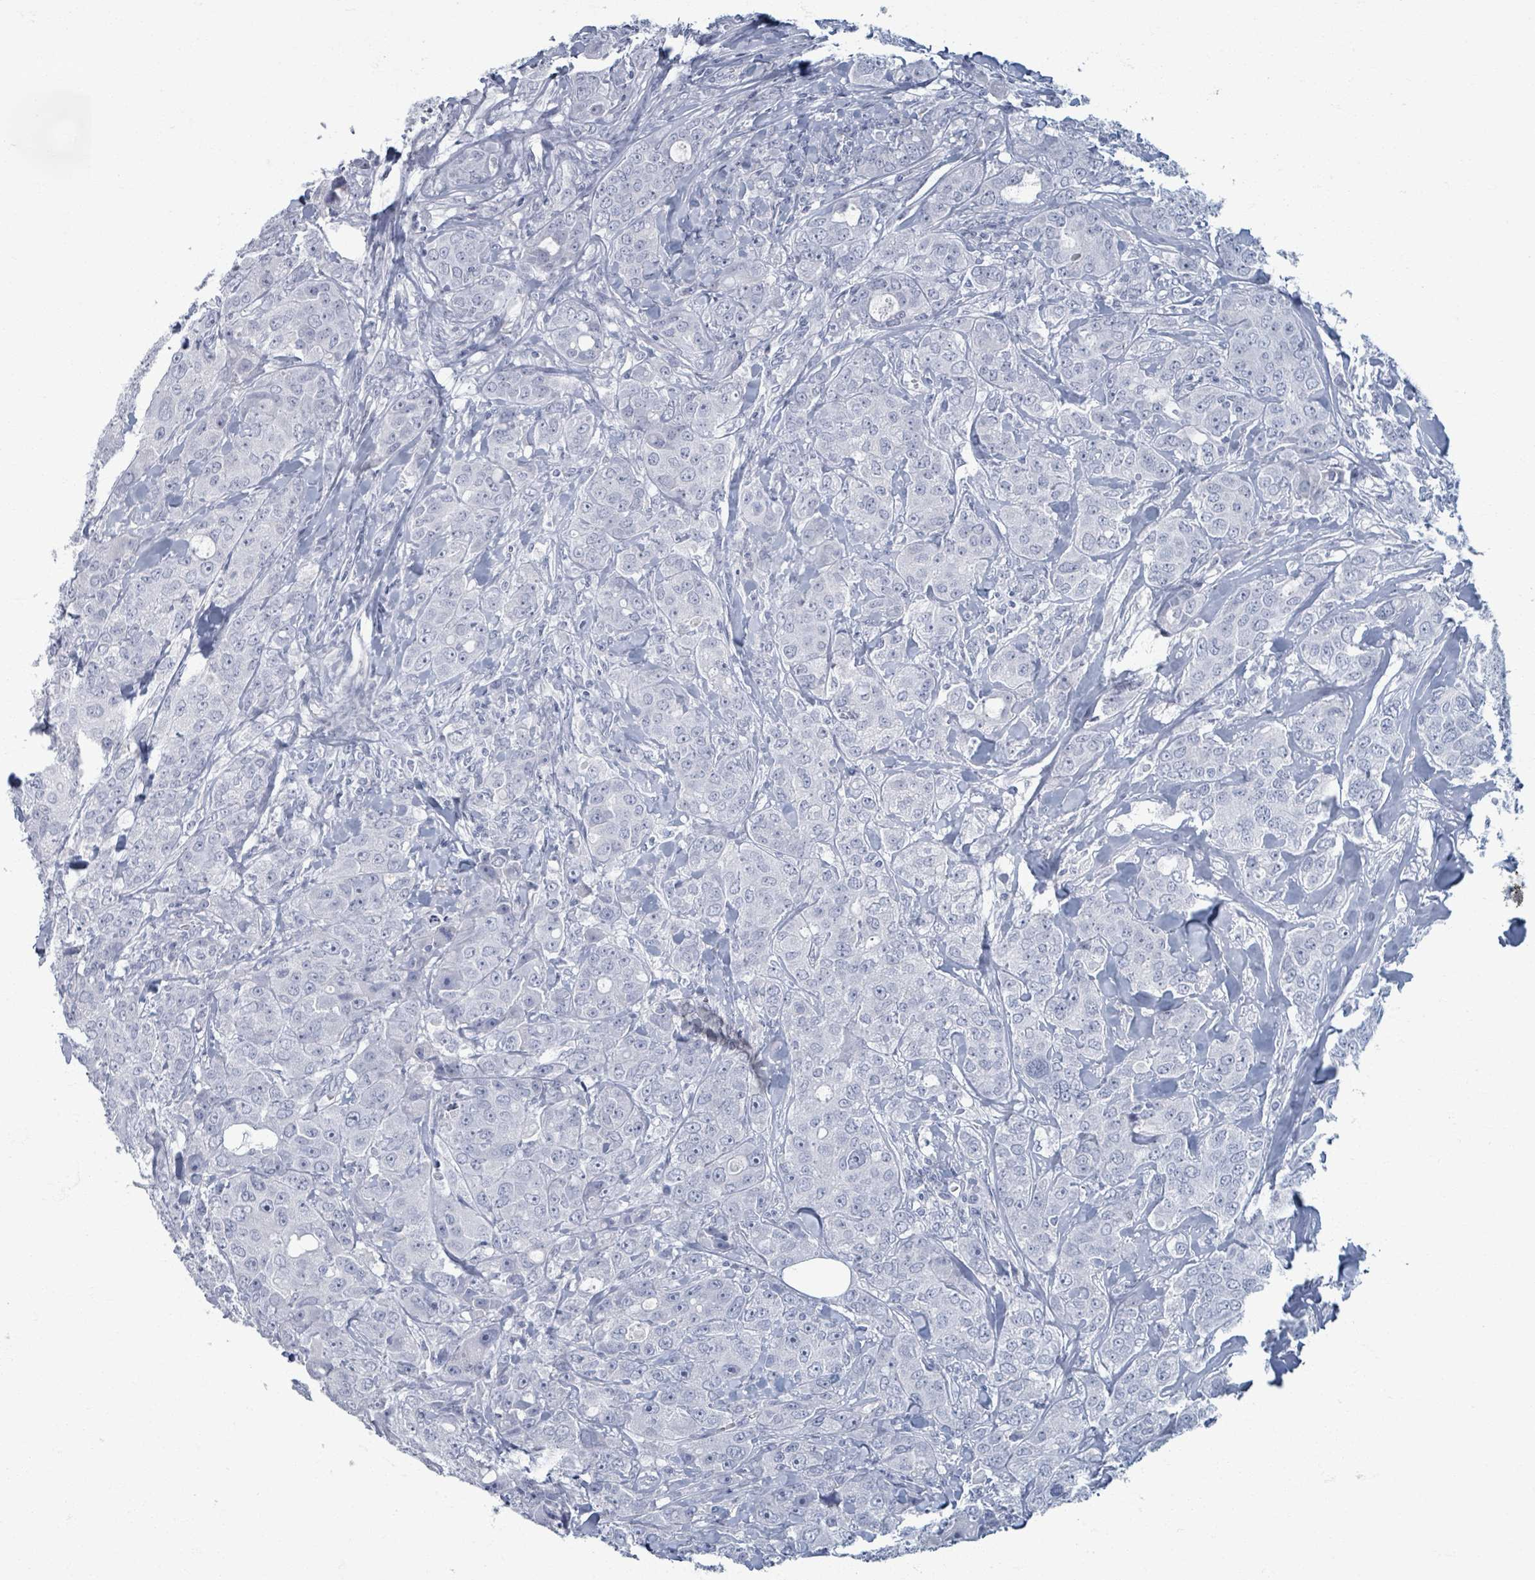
{"staining": {"intensity": "negative", "quantity": "none", "location": "none"}, "tissue": "breast cancer", "cell_type": "Tumor cells", "image_type": "cancer", "snomed": [{"axis": "morphology", "description": "Duct carcinoma"}, {"axis": "topography", "description": "Breast"}], "caption": "IHC micrograph of neoplastic tissue: human breast cancer stained with DAB (3,3'-diaminobenzidine) reveals no significant protein expression in tumor cells.", "gene": "TAS2R1", "patient": {"sex": "female", "age": 43}}